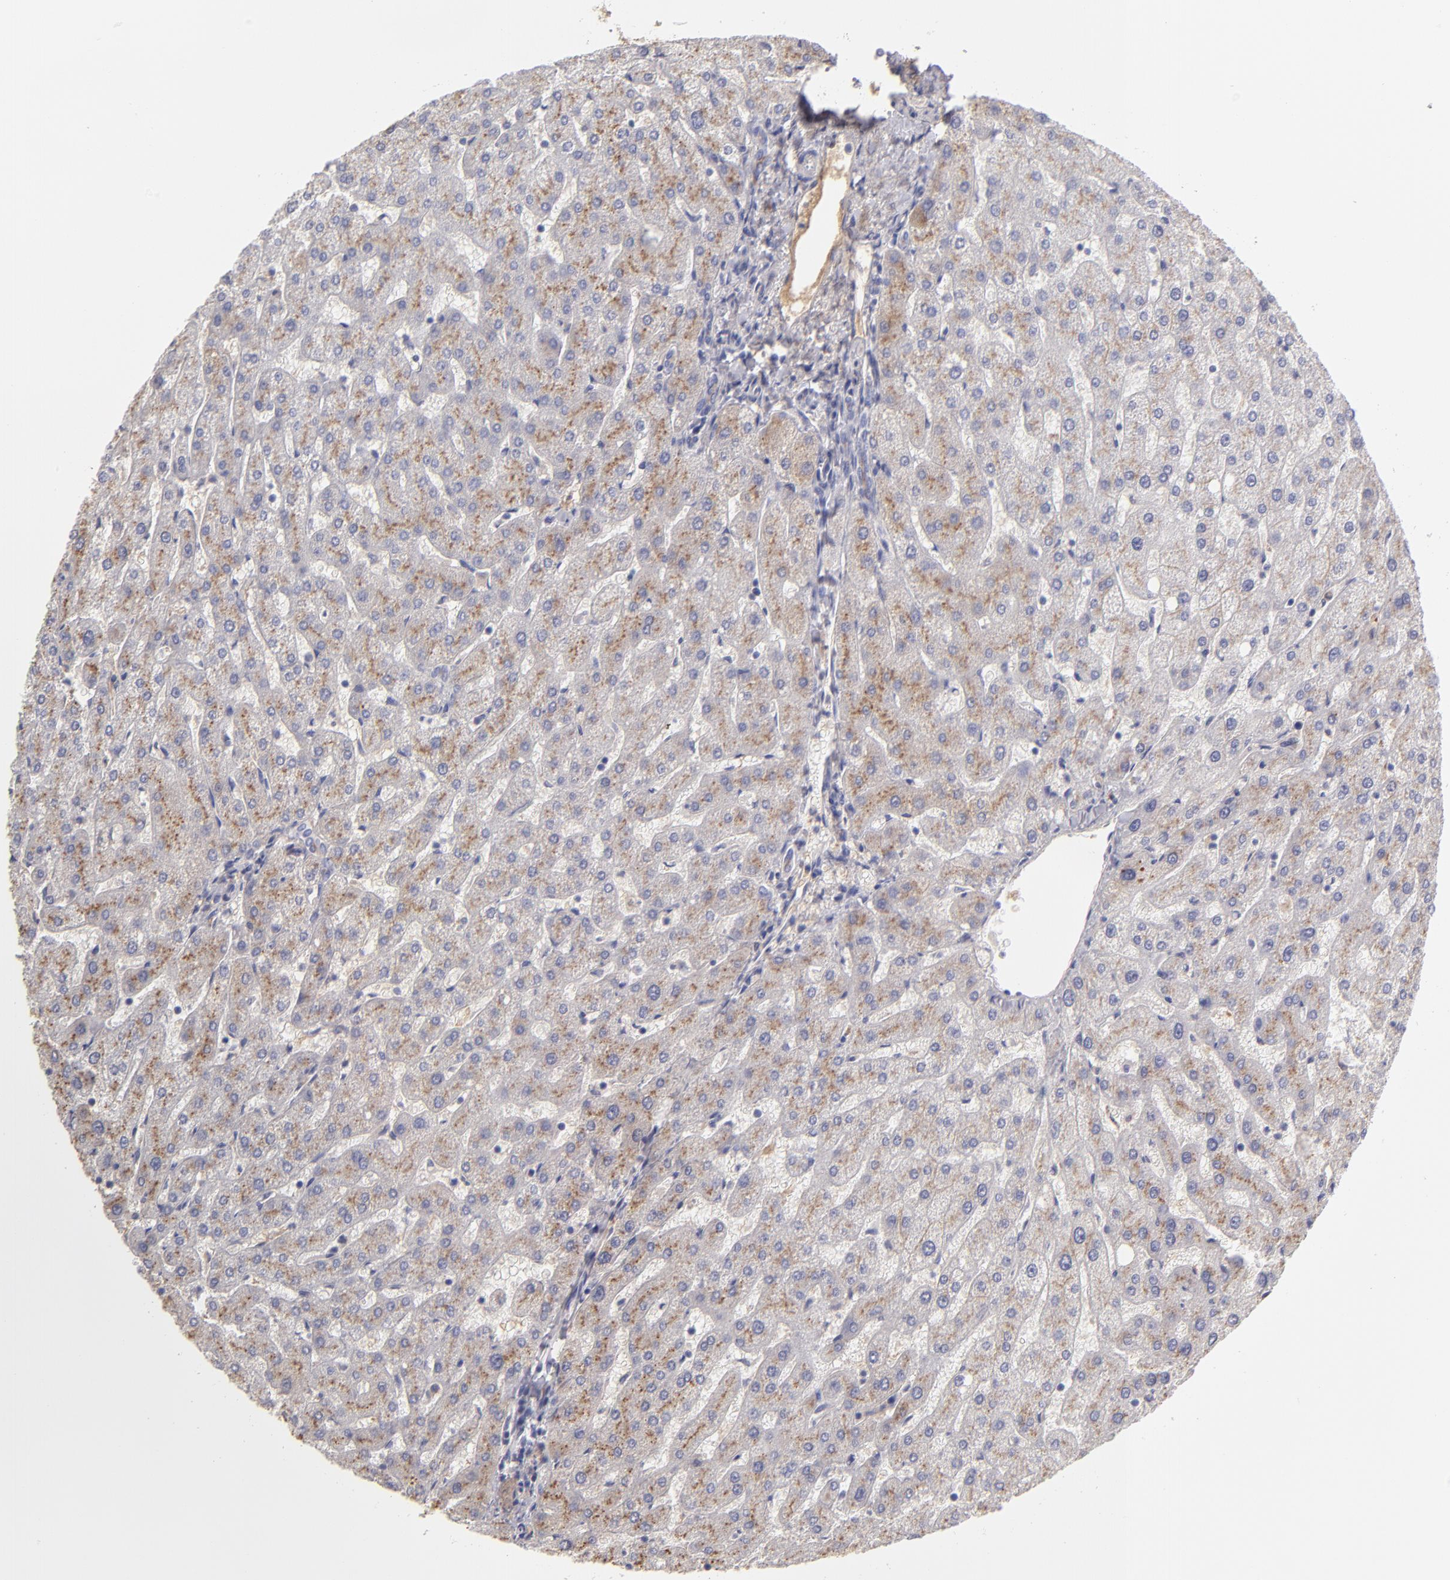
{"staining": {"intensity": "negative", "quantity": "none", "location": "none"}, "tissue": "liver", "cell_type": "Cholangiocytes", "image_type": "normal", "snomed": [{"axis": "morphology", "description": "Normal tissue, NOS"}, {"axis": "topography", "description": "Liver"}], "caption": "Immunohistochemical staining of normal liver exhibits no significant expression in cholangiocytes.", "gene": "SERPINA1", "patient": {"sex": "male", "age": 67}}